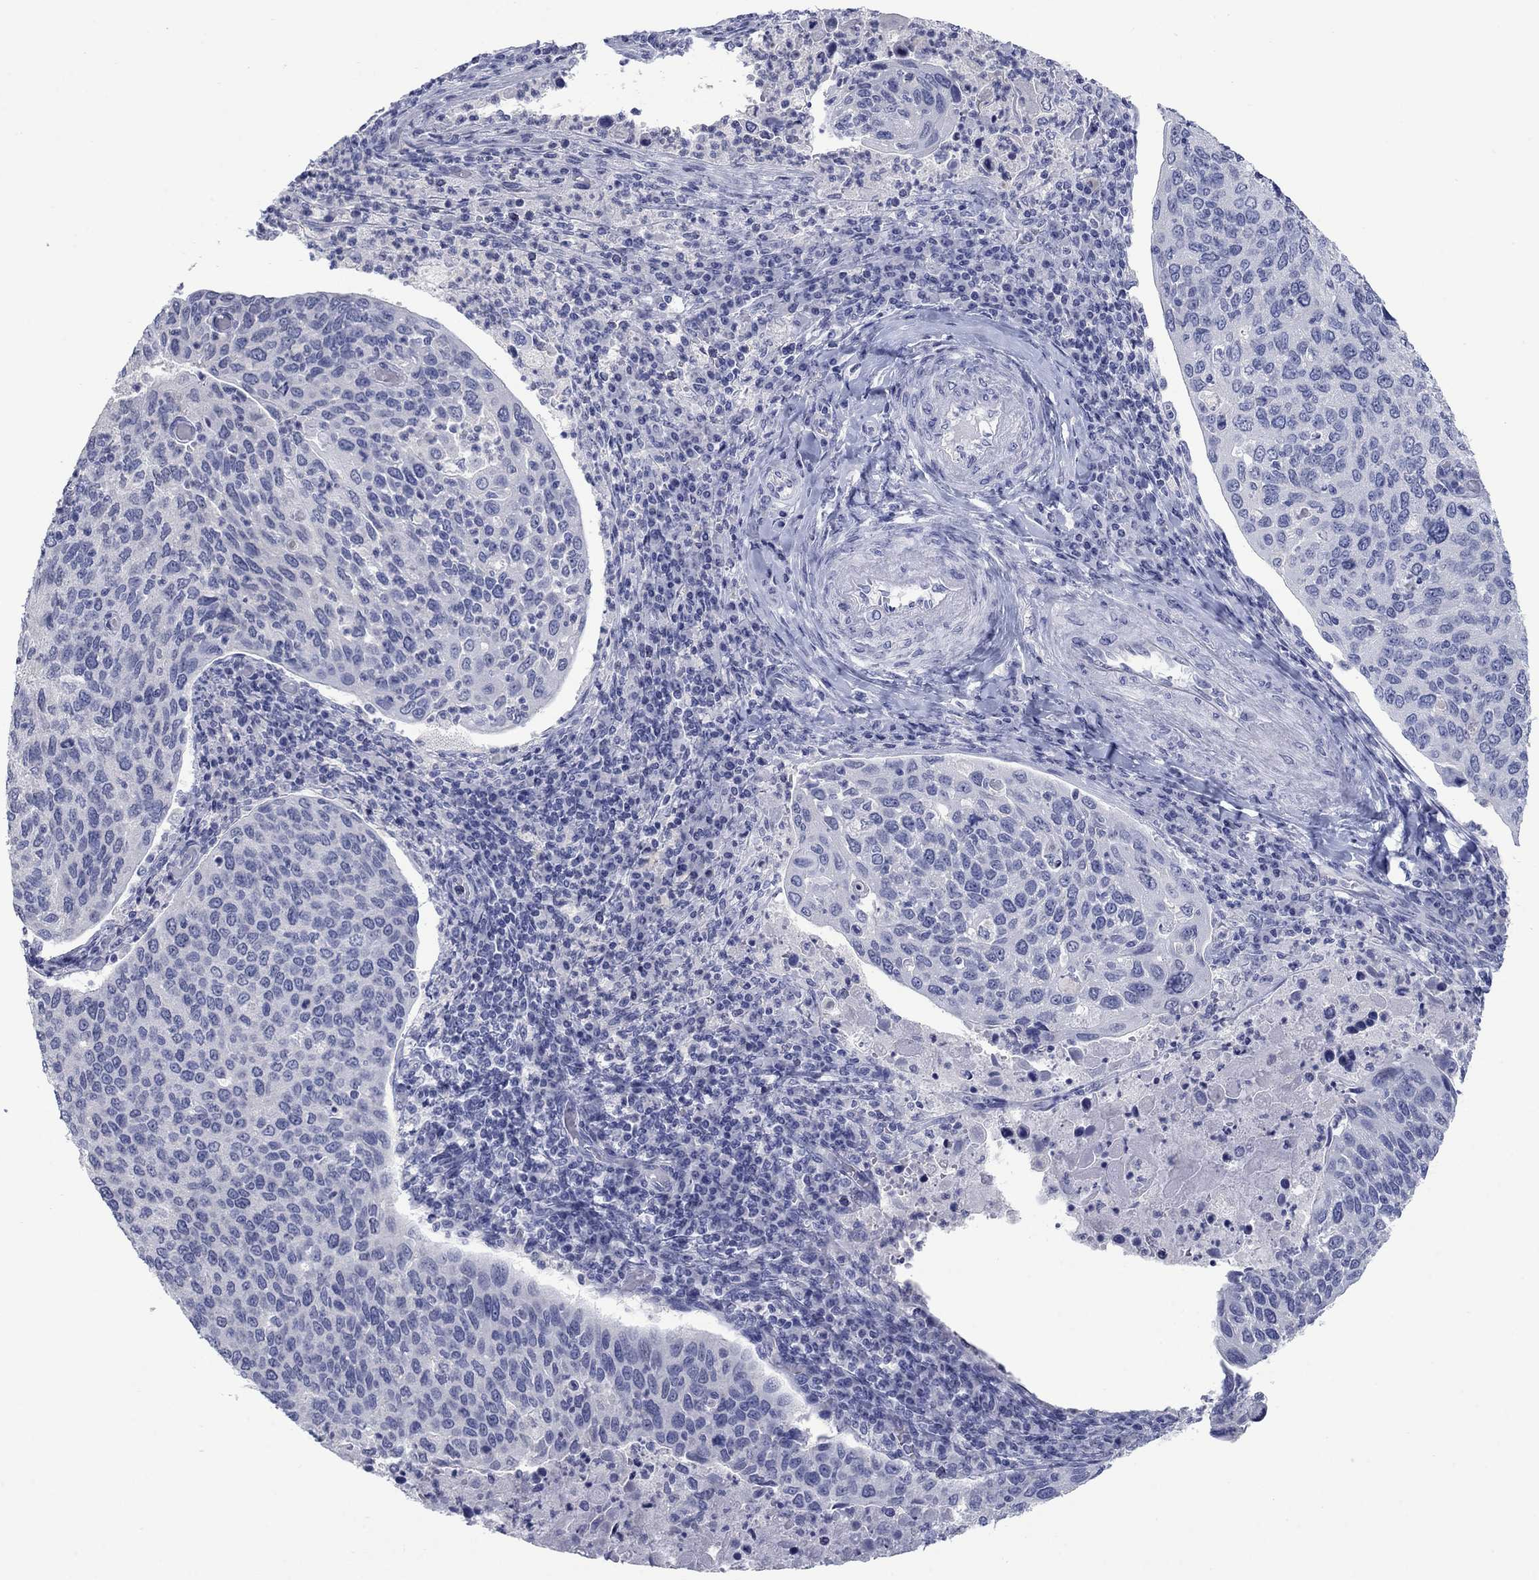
{"staining": {"intensity": "negative", "quantity": "none", "location": "none"}, "tissue": "cervical cancer", "cell_type": "Tumor cells", "image_type": "cancer", "snomed": [{"axis": "morphology", "description": "Squamous cell carcinoma, NOS"}, {"axis": "topography", "description": "Cervix"}], "caption": "Squamous cell carcinoma (cervical) was stained to show a protein in brown. There is no significant staining in tumor cells. Nuclei are stained in blue.", "gene": "ATP6V1G2", "patient": {"sex": "female", "age": 54}}